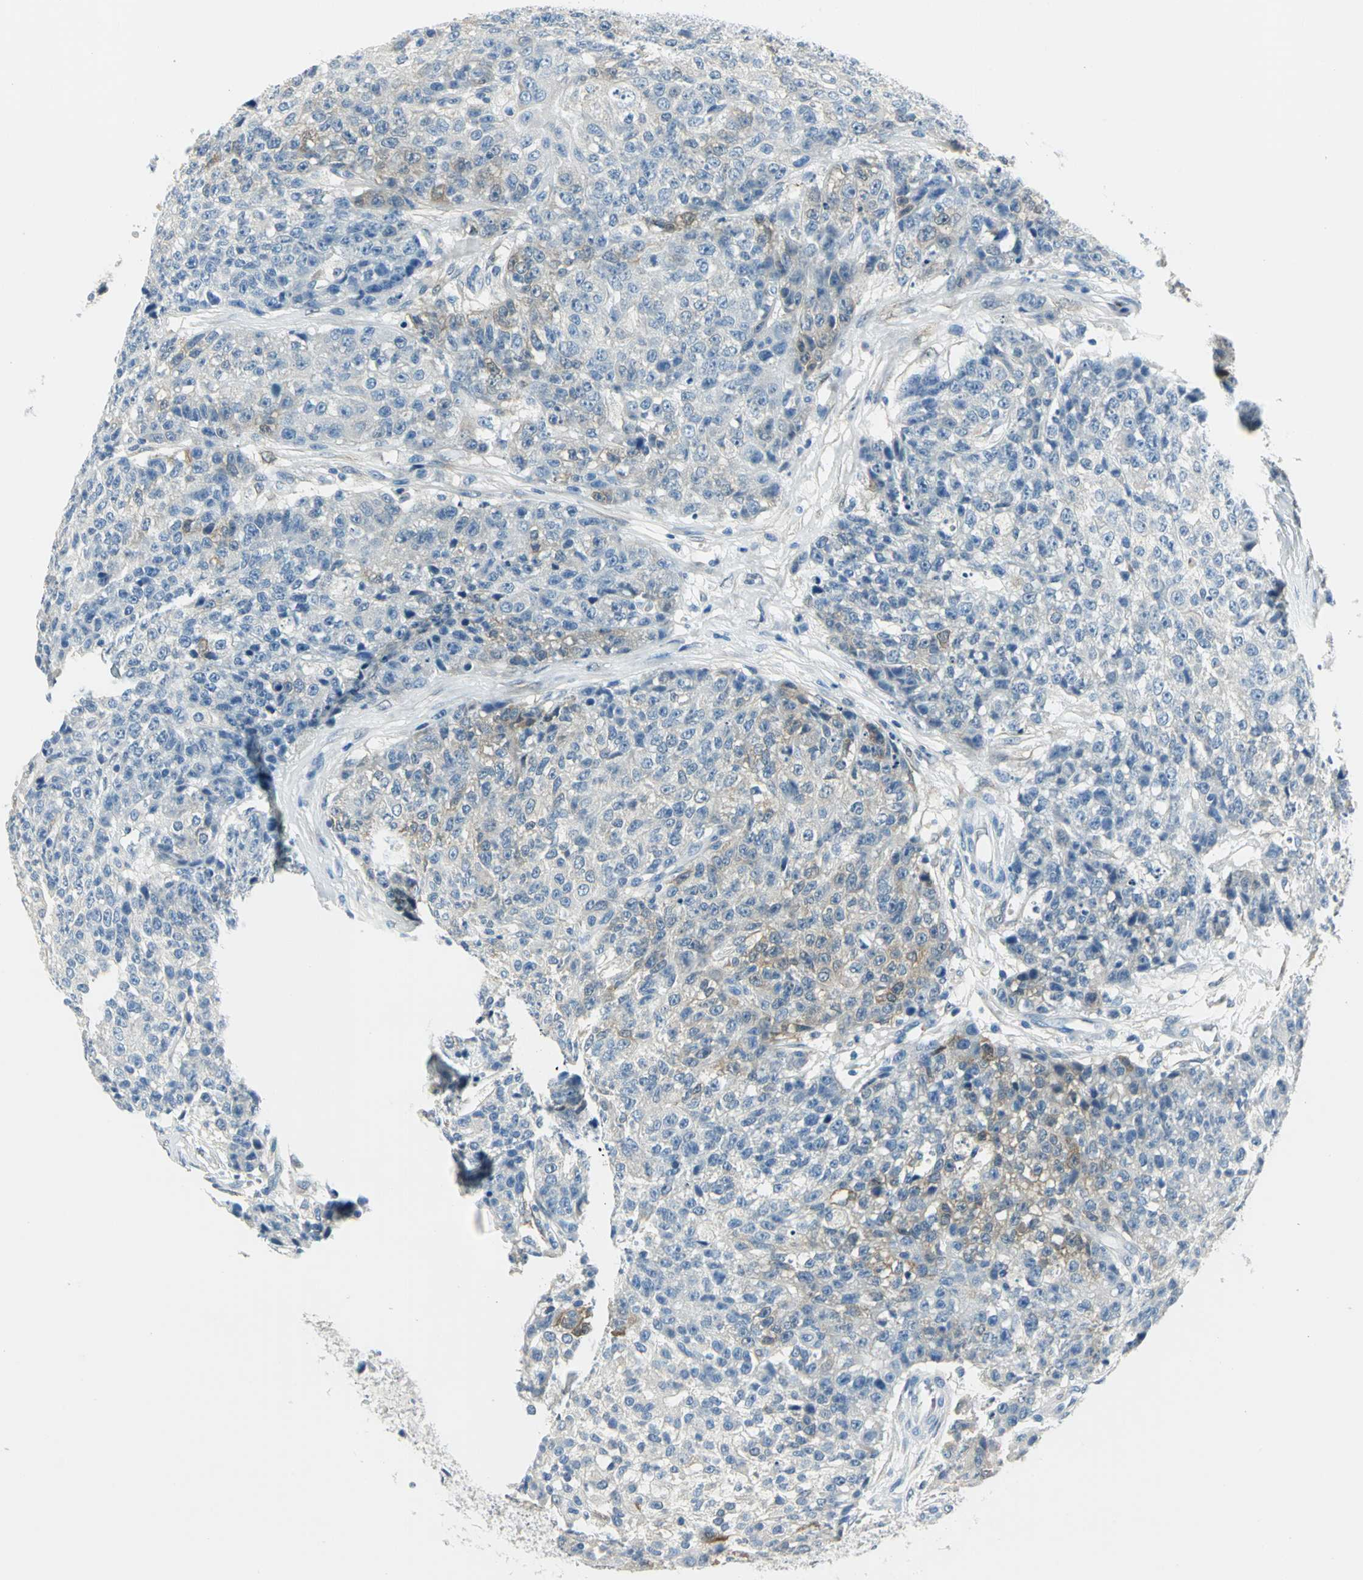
{"staining": {"intensity": "moderate", "quantity": "<25%", "location": "cytoplasmic/membranous"}, "tissue": "ovarian cancer", "cell_type": "Tumor cells", "image_type": "cancer", "snomed": [{"axis": "morphology", "description": "Carcinoma, endometroid"}, {"axis": "topography", "description": "Ovary"}], "caption": "About <25% of tumor cells in ovarian cancer (endometroid carcinoma) display moderate cytoplasmic/membranous protein staining as visualized by brown immunohistochemical staining.", "gene": "UCHL1", "patient": {"sex": "female", "age": 42}}